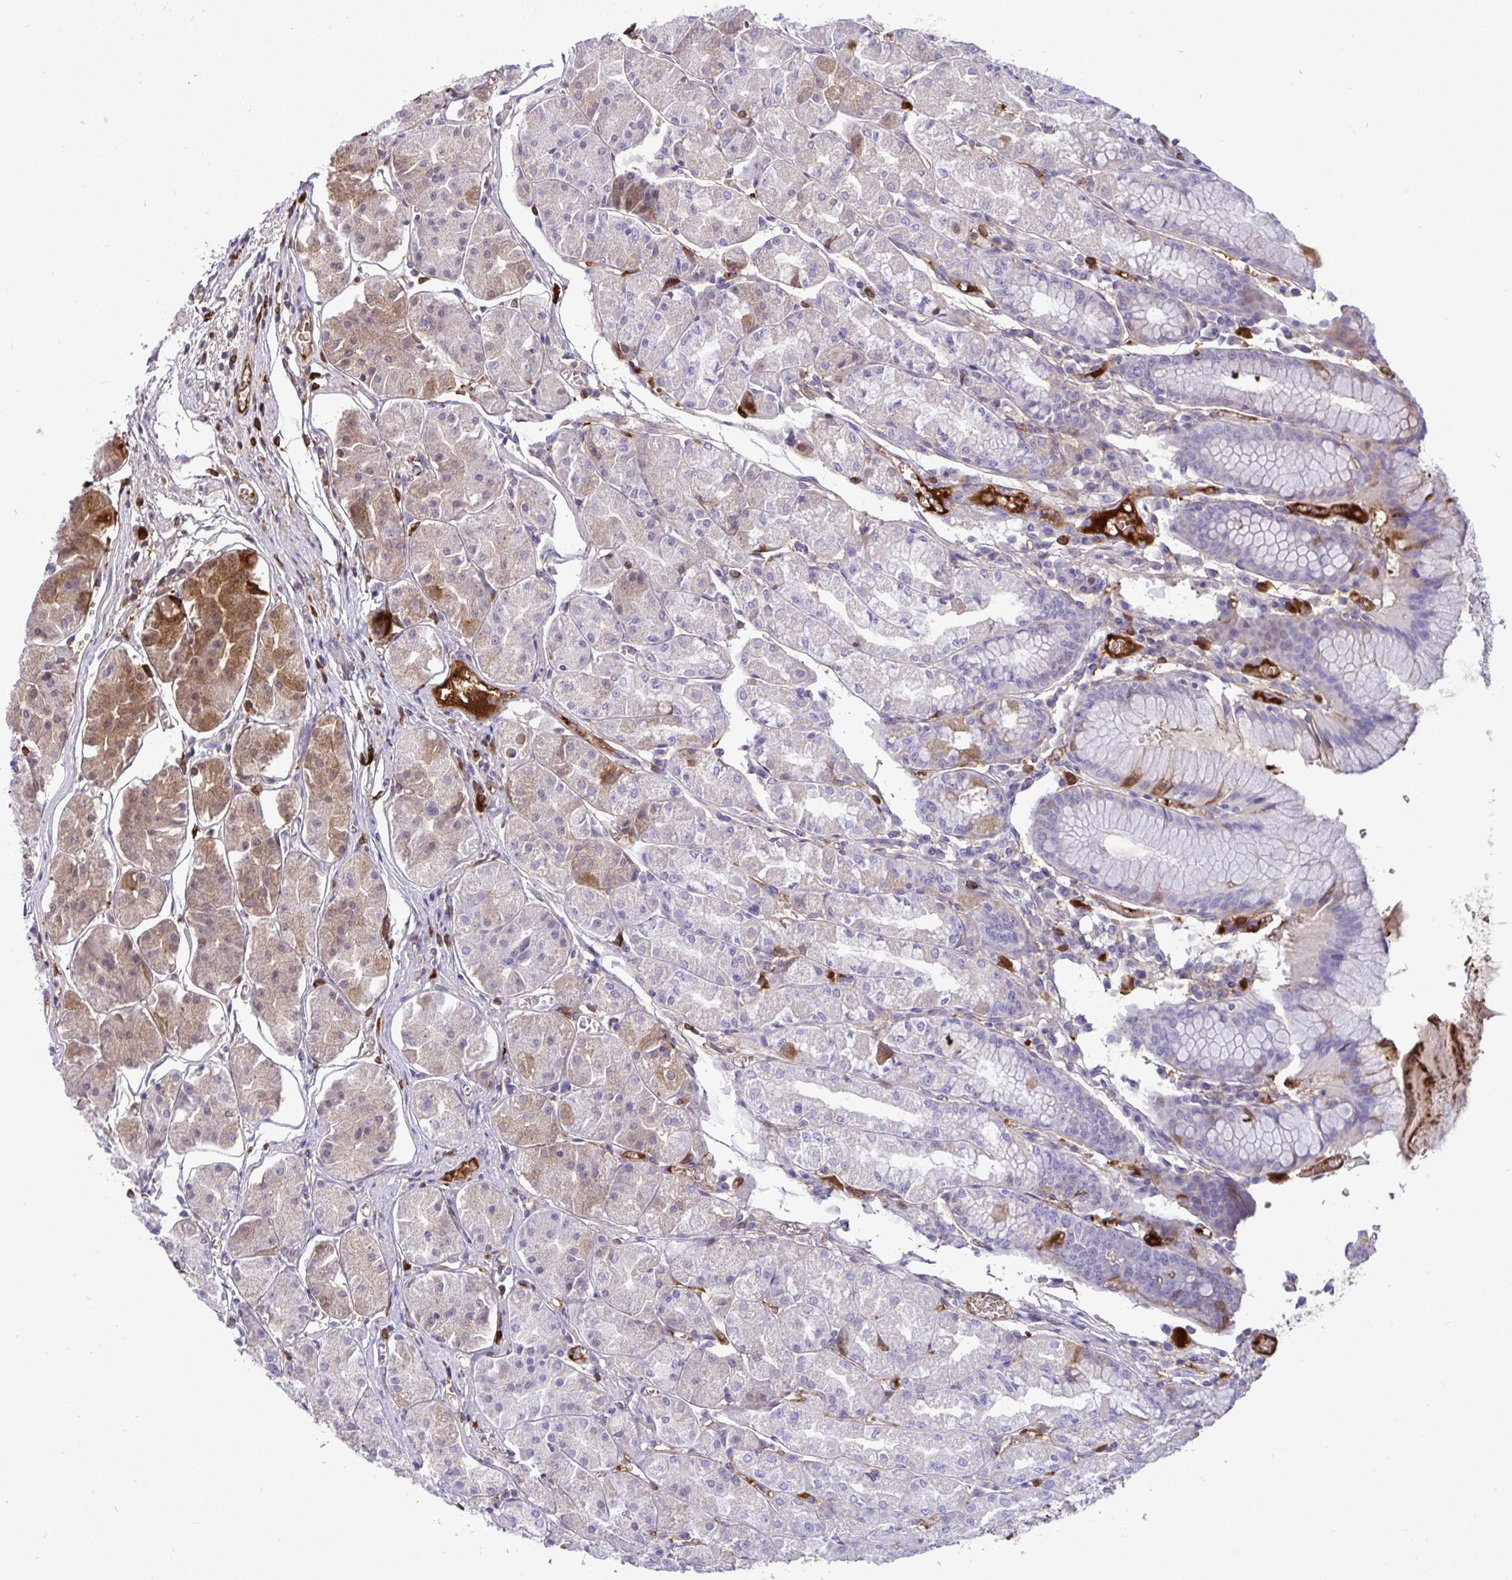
{"staining": {"intensity": "moderate", "quantity": "<25%", "location": "cytoplasmic/membranous"}, "tissue": "stomach", "cell_type": "Glandular cells", "image_type": "normal", "snomed": [{"axis": "morphology", "description": "Normal tissue, NOS"}, {"axis": "topography", "description": "Stomach"}], "caption": "IHC image of benign stomach stained for a protein (brown), which exhibits low levels of moderate cytoplasmic/membranous positivity in about <25% of glandular cells.", "gene": "F2", "patient": {"sex": "male", "age": 55}}